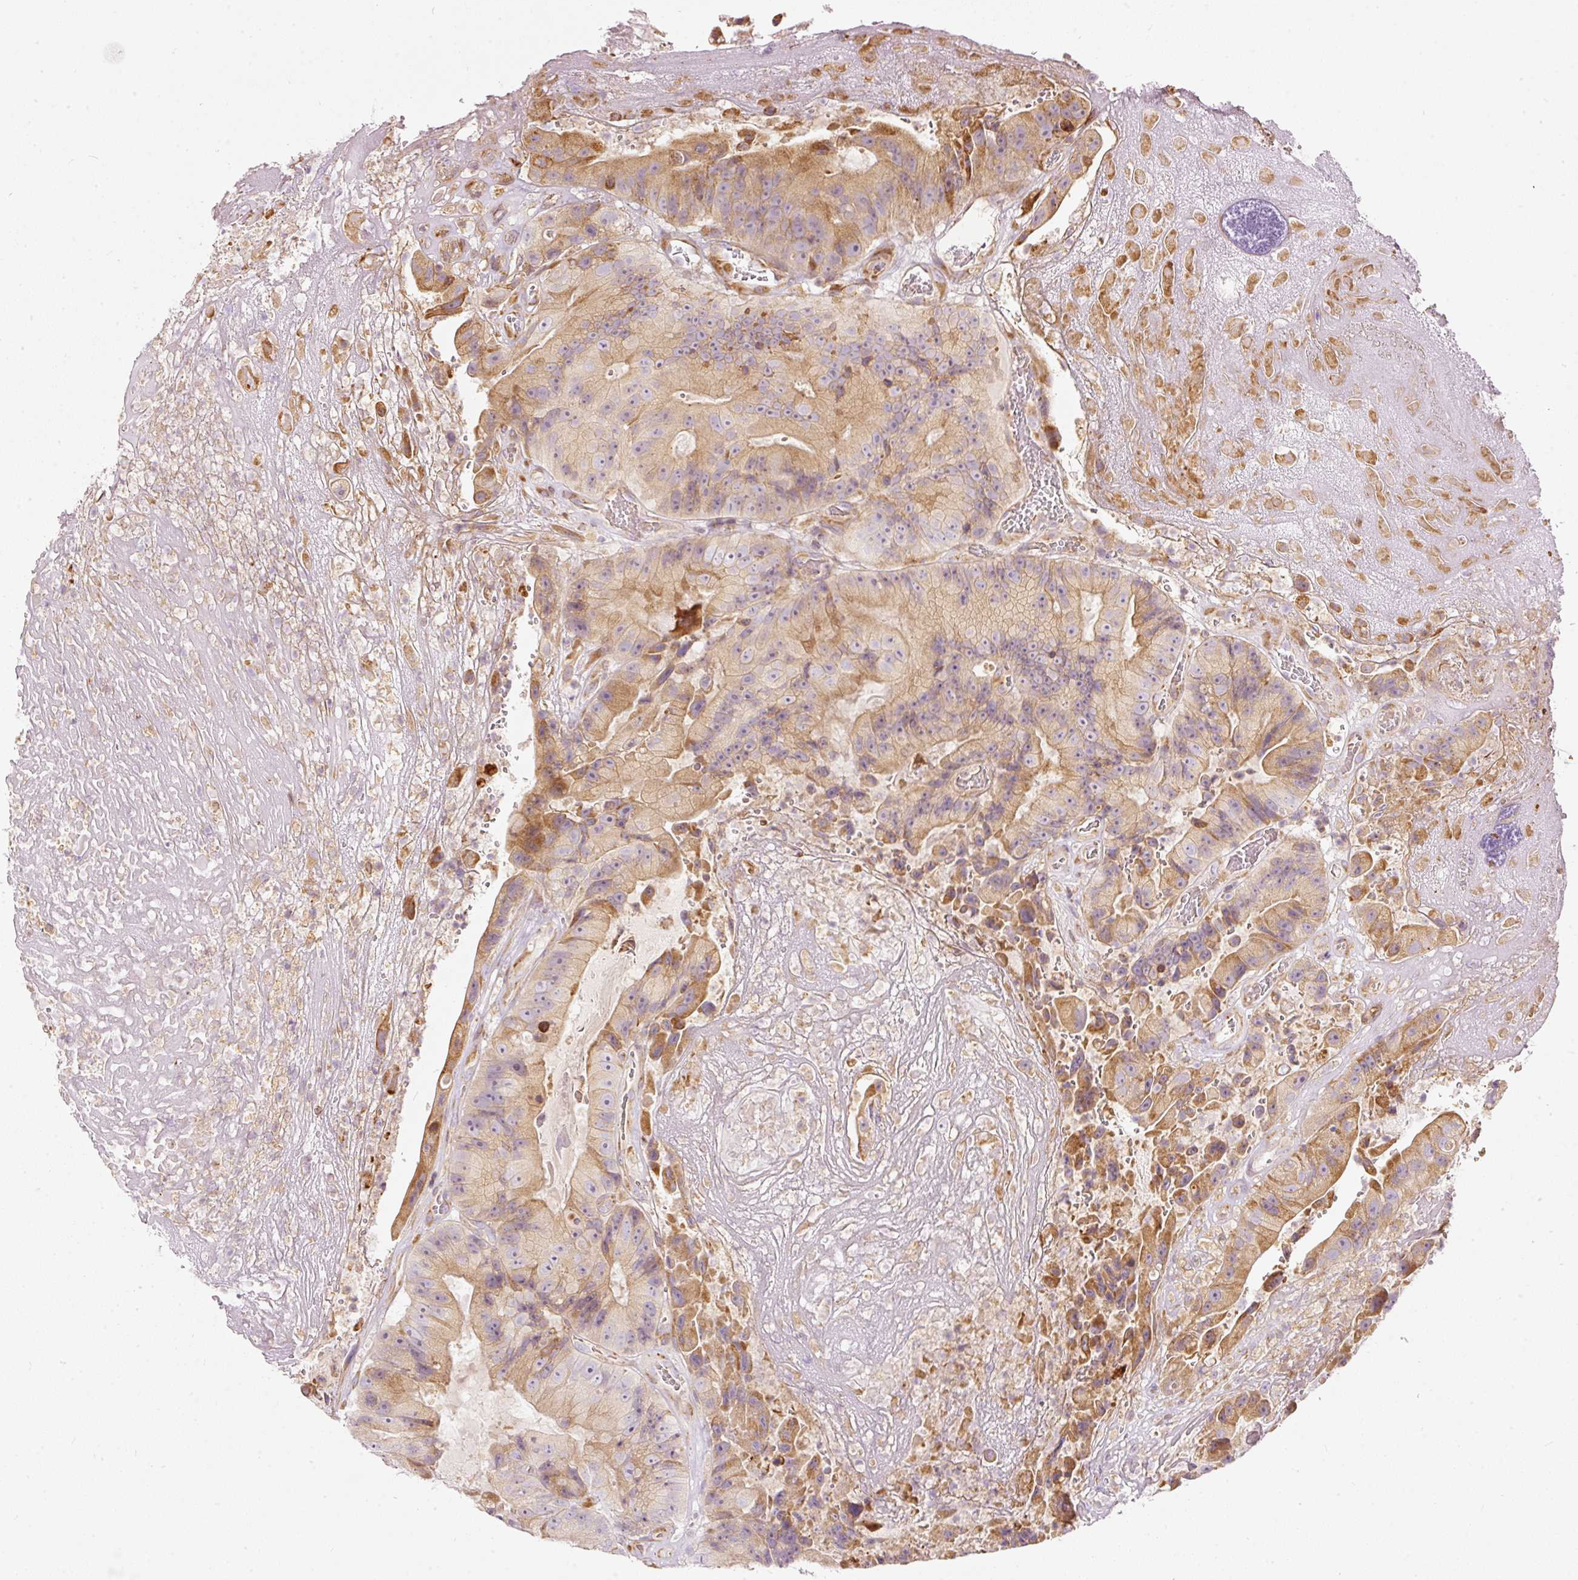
{"staining": {"intensity": "moderate", "quantity": "25%-75%", "location": "cytoplasmic/membranous"}, "tissue": "colorectal cancer", "cell_type": "Tumor cells", "image_type": "cancer", "snomed": [{"axis": "morphology", "description": "Adenocarcinoma, NOS"}, {"axis": "topography", "description": "Colon"}], "caption": "Protein staining of adenocarcinoma (colorectal) tissue shows moderate cytoplasmic/membranous expression in approximately 25%-75% of tumor cells.", "gene": "SNAPC5", "patient": {"sex": "female", "age": 86}}